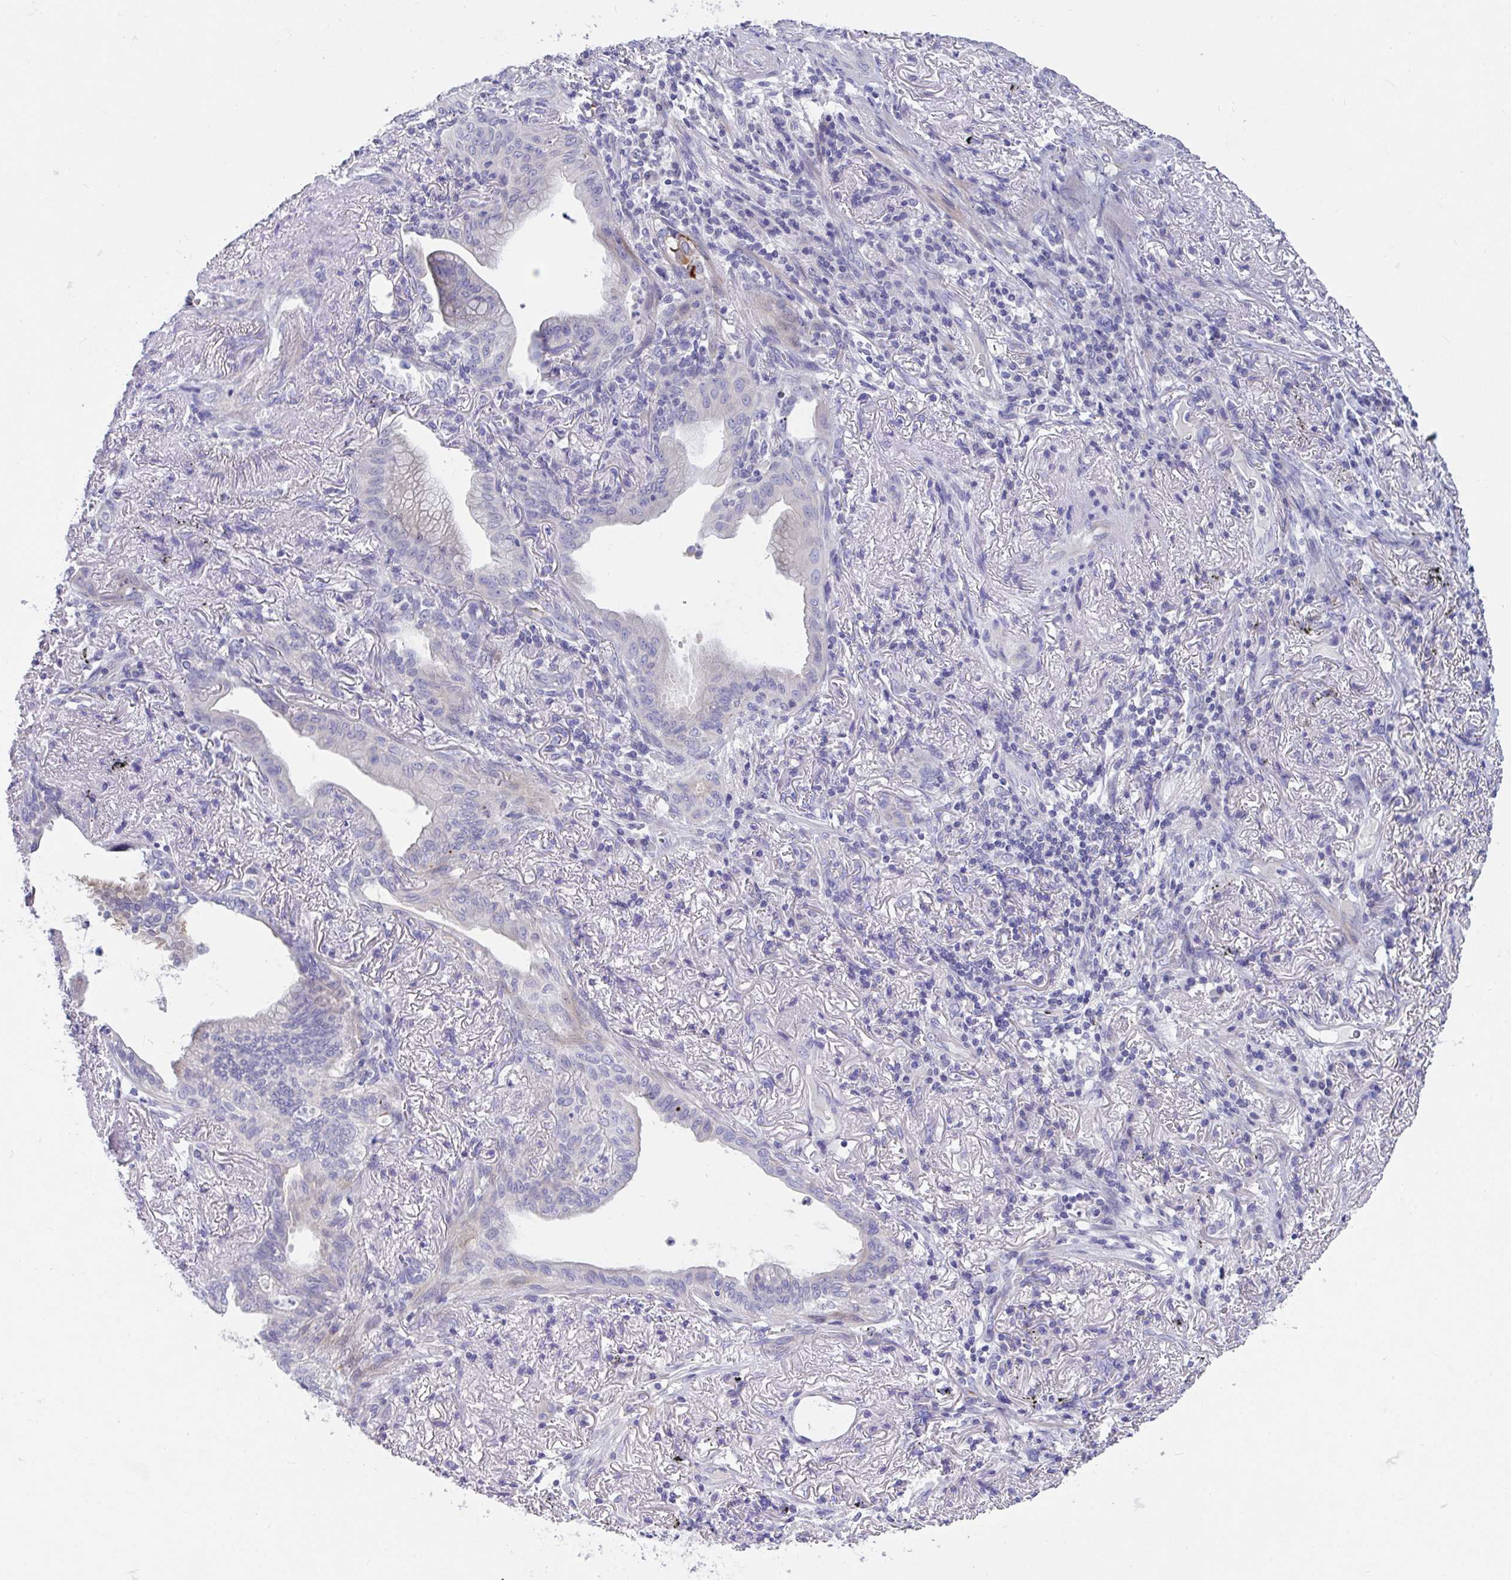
{"staining": {"intensity": "negative", "quantity": "none", "location": "none"}, "tissue": "lung cancer", "cell_type": "Tumor cells", "image_type": "cancer", "snomed": [{"axis": "morphology", "description": "Adenocarcinoma, NOS"}, {"axis": "topography", "description": "Lung"}], "caption": "High magnification brightfield microscopy of adenocarcinoma (lung) stained with DAB (3,3'-diaminobenzidine) (brown) and counterstained with hematoxylin (blue): tumor cells show no significant staining.", "gene": "ZNF561", "patient": {"sex": "male", "age": 77}}